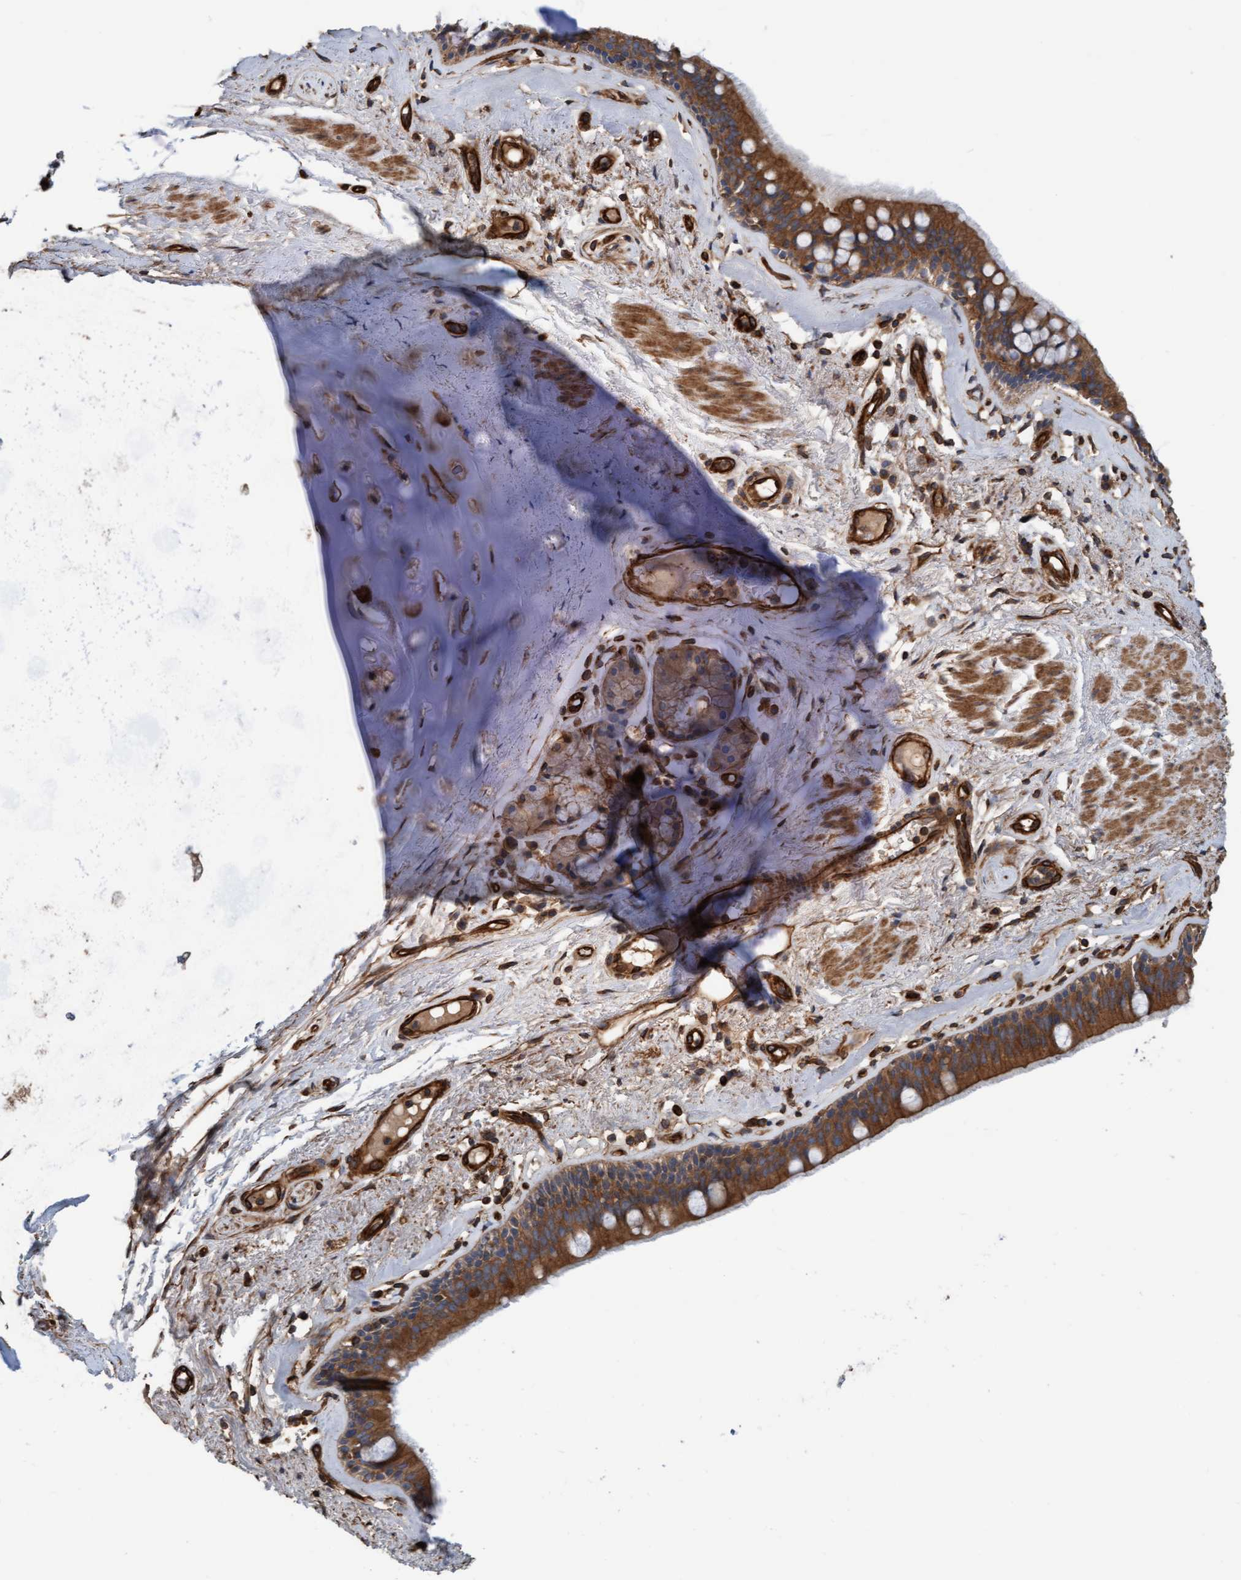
{"staining": {"intensity": "strong", "quantity": ">75%", "location": "cytoplasmic/membranous"}, "tissue": "bronchus", "cell_type": "Respiratory epithelial cells", "image_type": "normal", "snomed": [{"axis": "morphology", "description": "Normal tissue, NOS"}, {"axis": "topography", "description": "Cartilage tissue"}], "caption": "This micrograph shows IHC staining of normal bronchus, with high strong cytoplasmic/membranous positivity in about >75% of respiratory epithelial cells.", "gene": "STXBP4", "patient": {"sex": "female", "age": 63}}